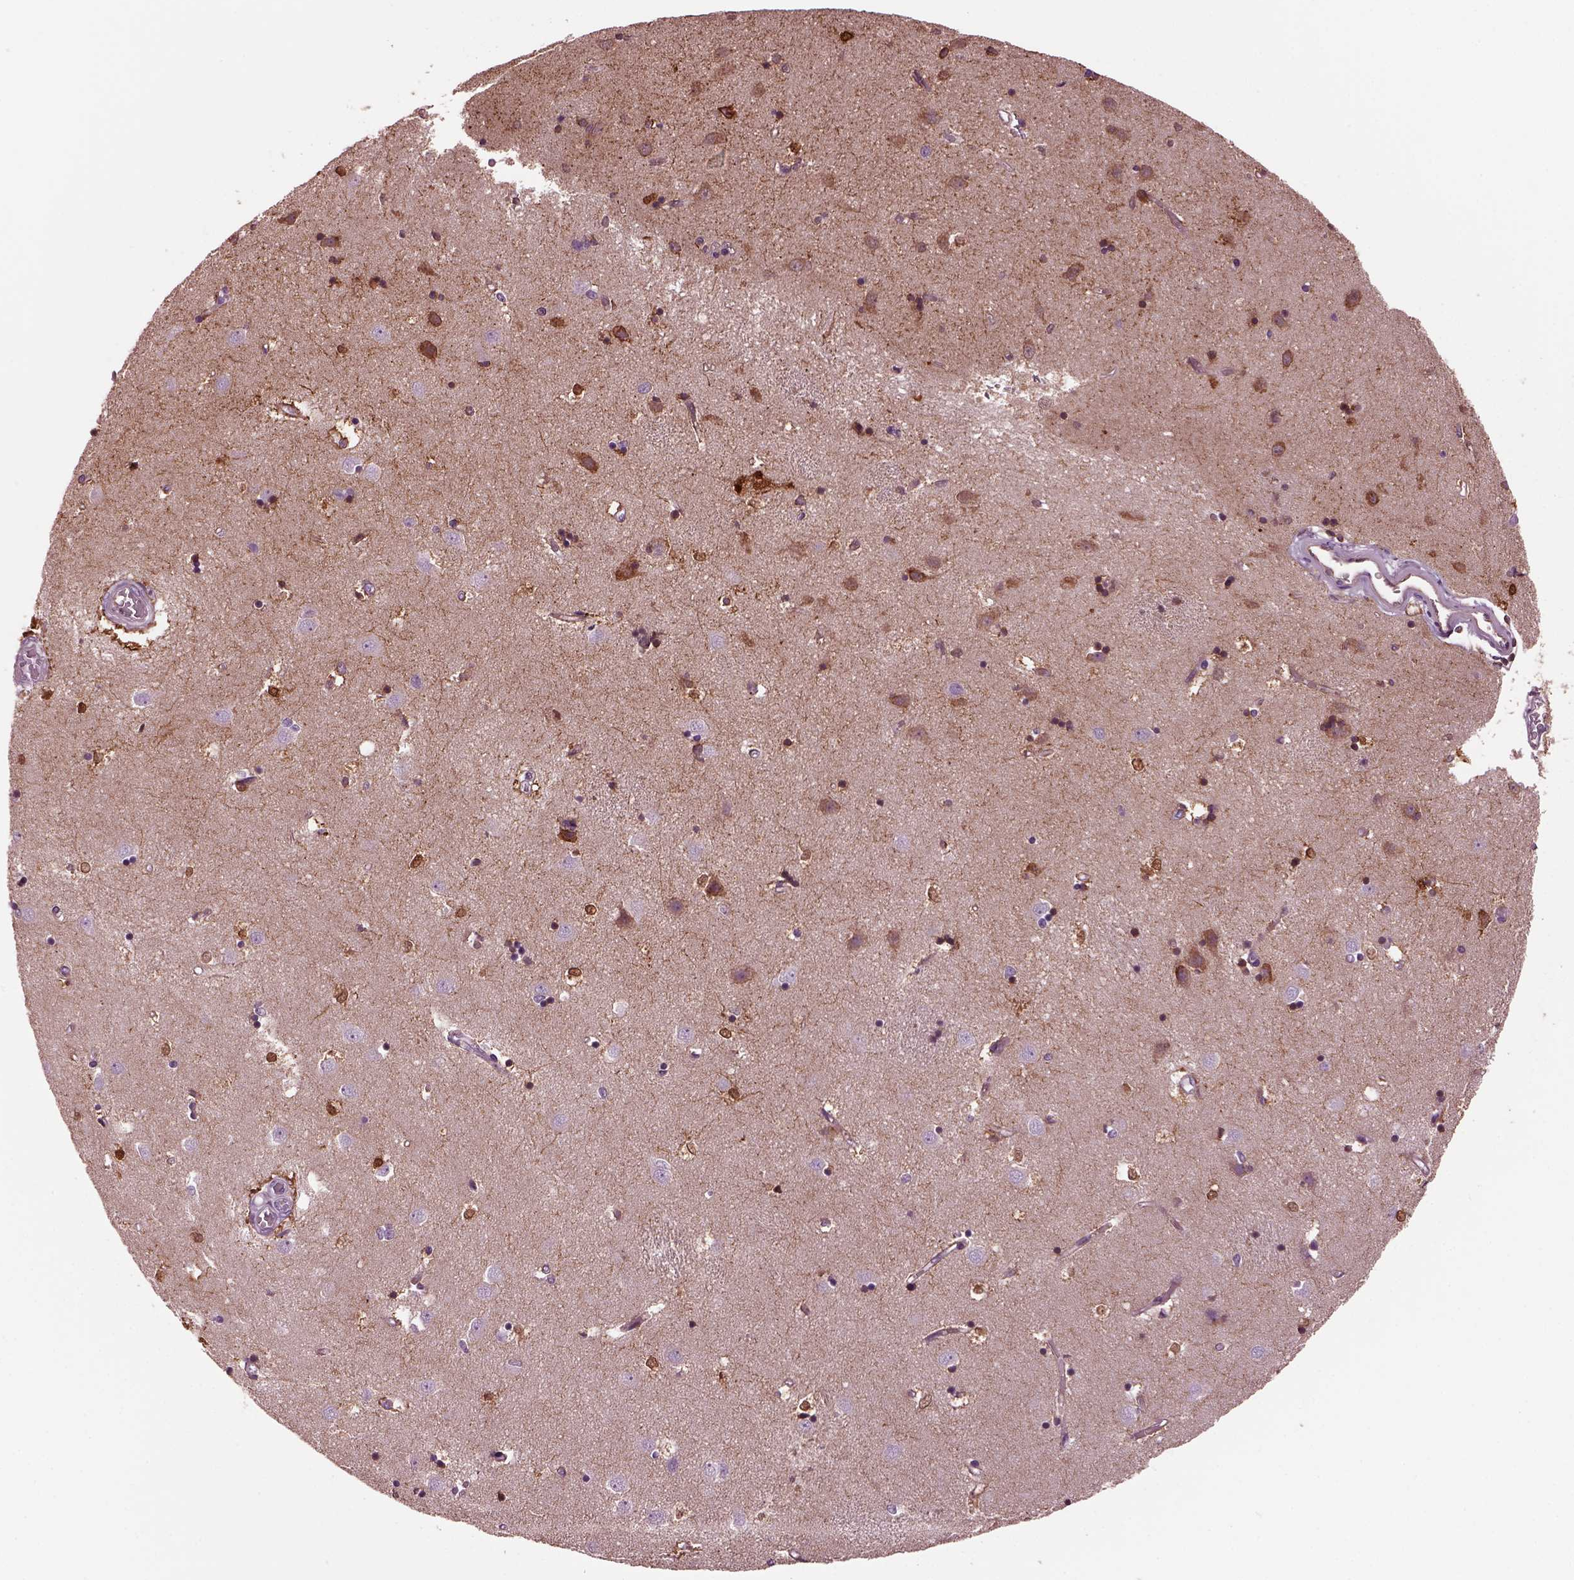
{"staining": {"intensity": "strong", "quantity": "<25%", "location": "cytoplasmic/membranous,nuclear"}, "tissue": "caudate", "cell_type": "Glial cells", "image_type": "normal", "snomed": [{"axis": "morphology", "description": "Normal tissue, NOS"}, {"axis": "topography", "description": "Lateral ventricle wall"}], "caption": "The image demonstrates a brown stain indicating the presence of a protein in the cytoplasmic/membranous,nuclear of glial cells in caudate.", "gene": "GDF11", "patient": {"sex": "male", "age": 54}}